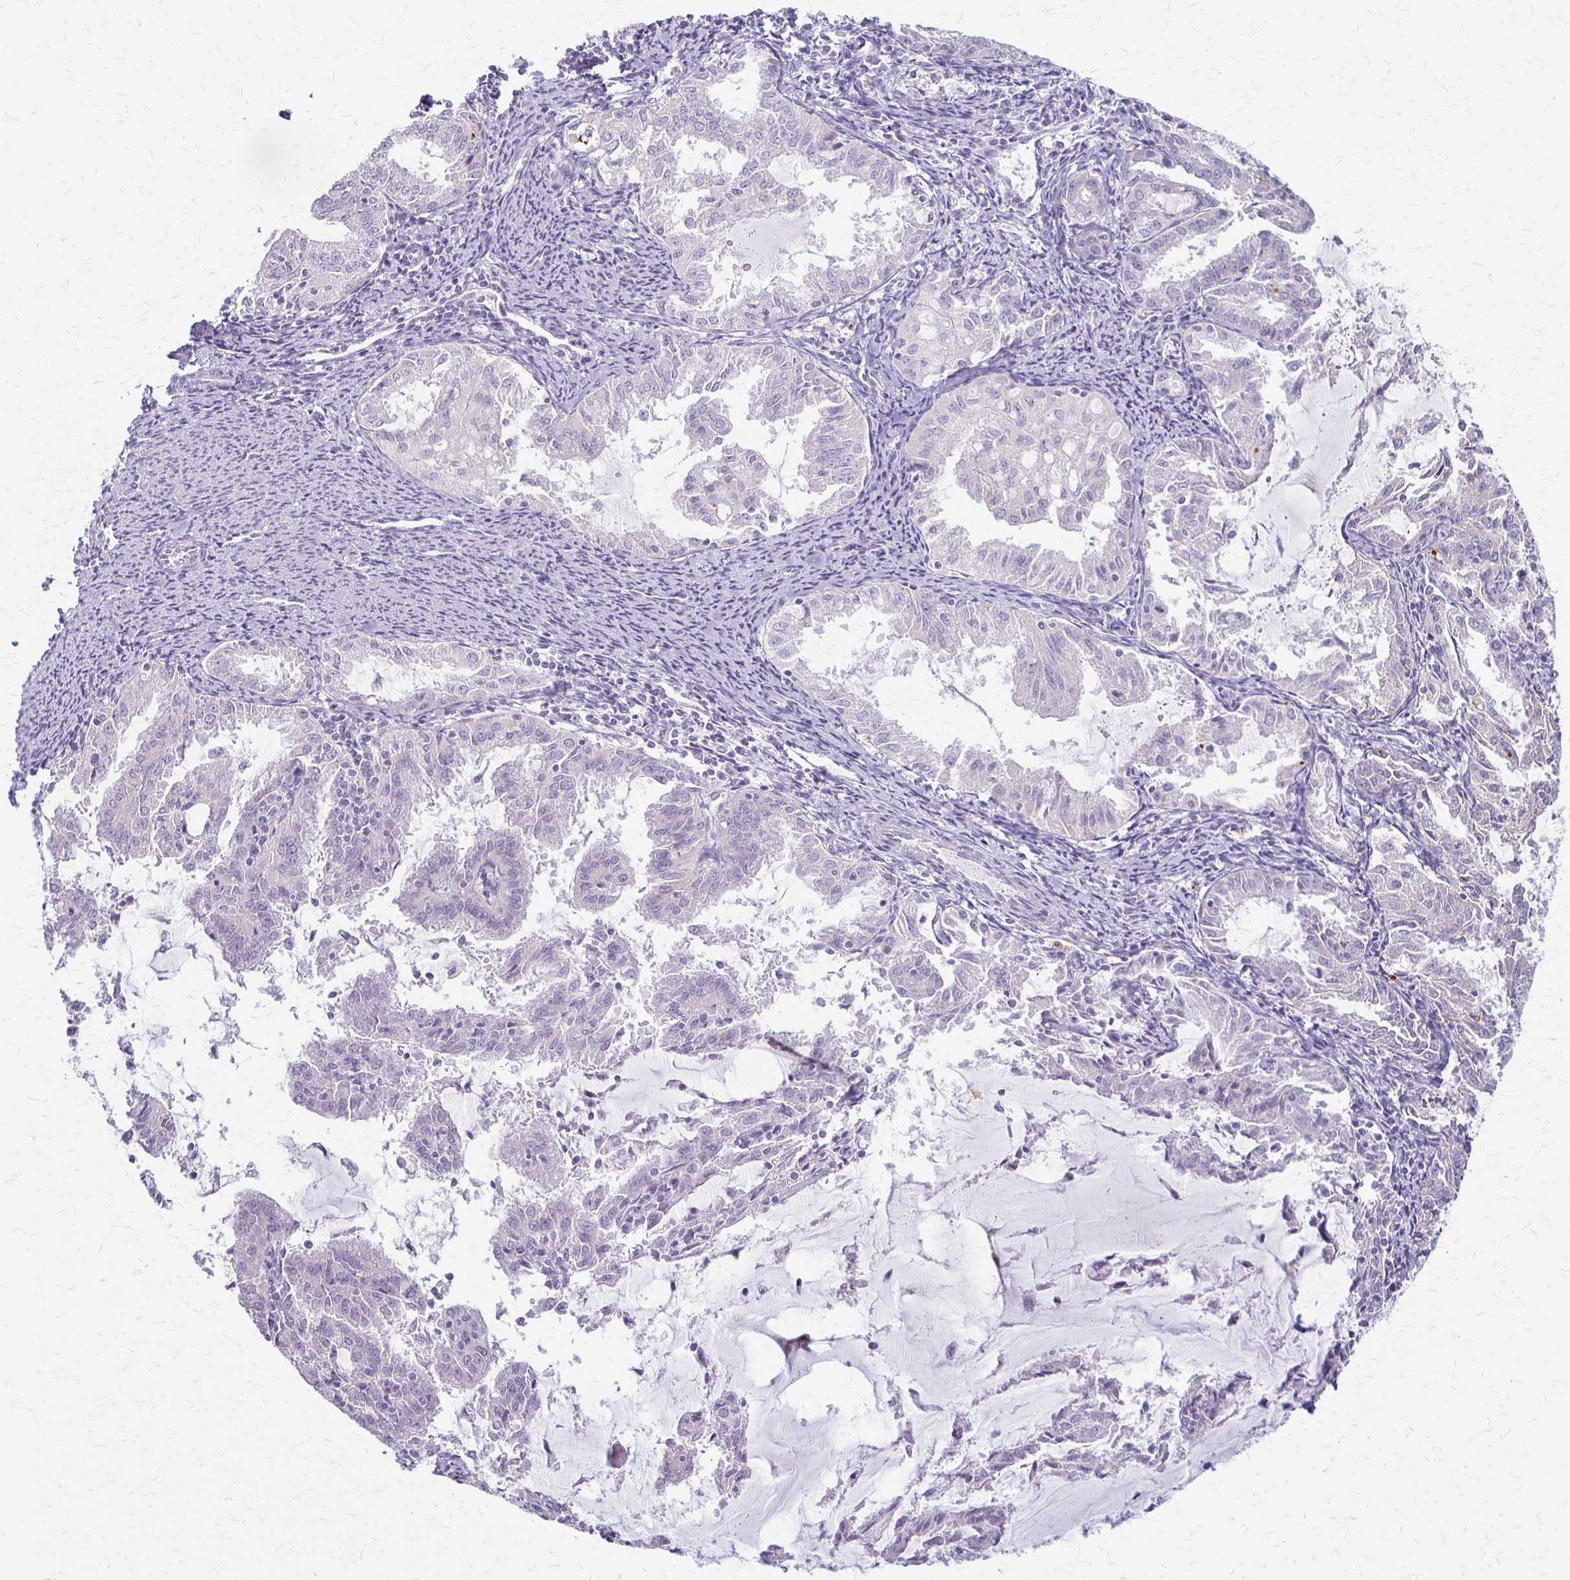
{"staining": {"intensity": "negative", "quantity": "none", "location": "none"}, "tissue": "endometrial cancer", "cell_type": "Tumor cells", "image_type": "cancer", "snomed": [{"axis": "morphology", "description": "Adenocarcinoma, NOS"}, {"axis": "topography", "description": "Endometrium"}], "caption": "There is no significant staining in tumor cells of adenocarcinoma (endometrial).", "gene": "ACP5", "patient": {"sex": "female", "age": 70}}